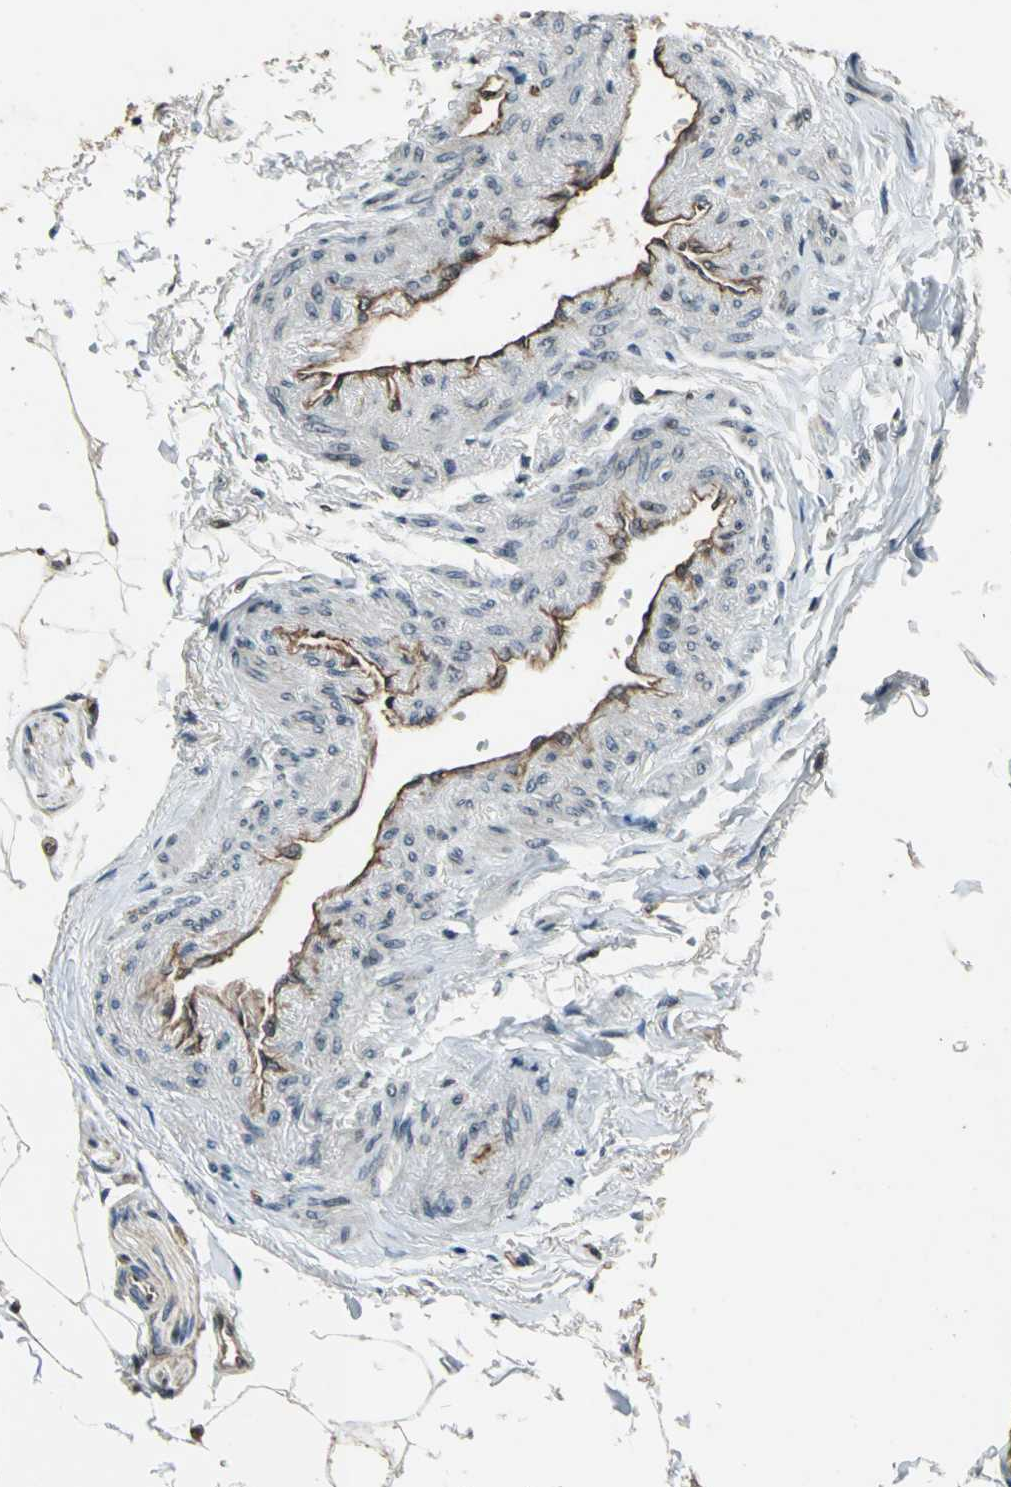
{"staining": {"intensity": "strong", "quantity": "<25%", "location": "cytoplasmic/membranous,nuclear"}, "tissue": "carcinoid", "cell_type": "Tumor cells", "image_type": "cancer", "snomed": [{"axis": "morphology", "description": "Carcinoid, malignant, NOS"}, {"axis": "topography", "description": "Colon"}], "caption": "Protein staining of carcinoid tissue shows strong cytoplasmic/membranous and nuclear positivity in about <25% of tumor cells.", "gene": "BRIP1", "patient": {"sex": "female", "age": 61}}